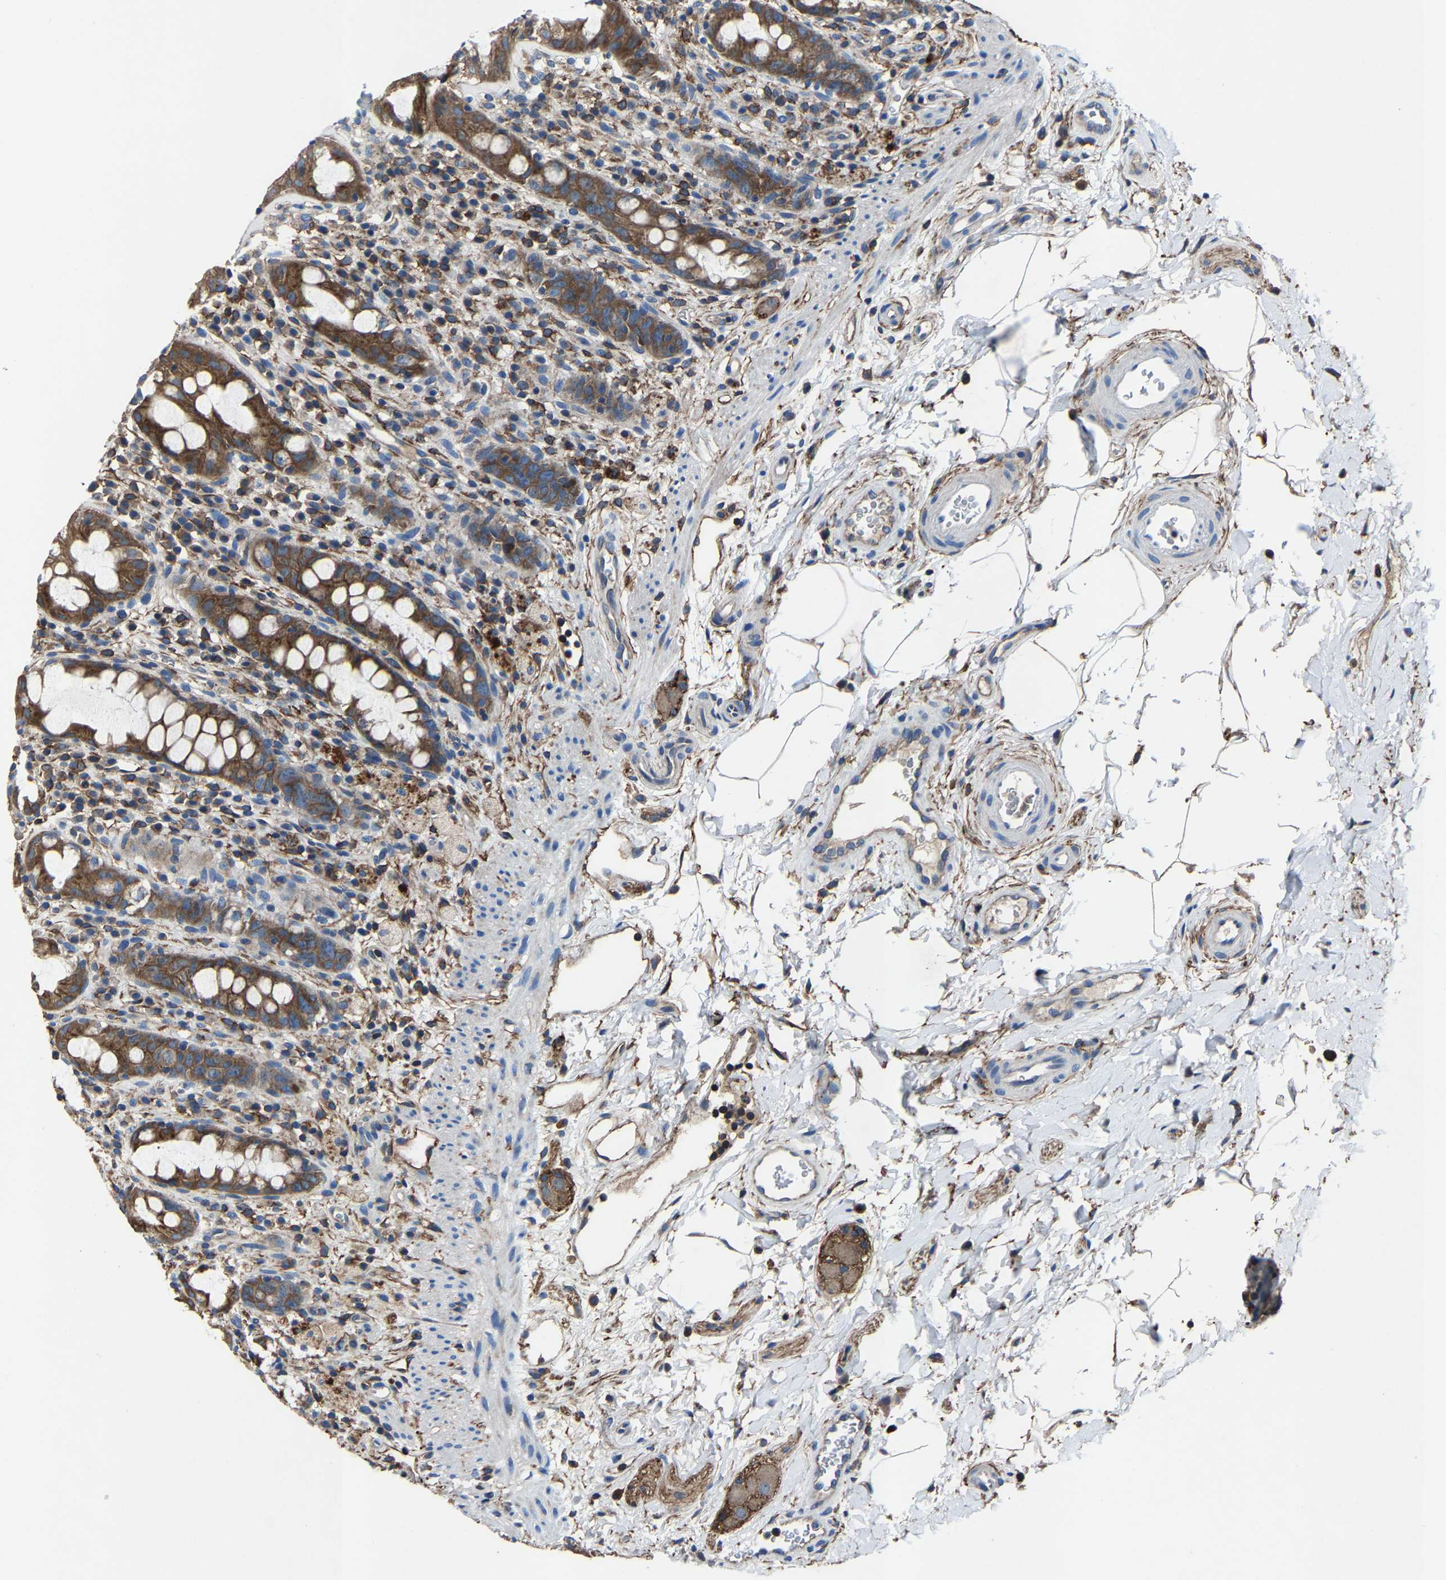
{"staining": {"intensity": "strong", "quantity": ">75%", "location": "cytoplasmic/membranous"}, "tissue": "rectum", "cell_type": "Glandular cells", "image_type": "normal", "snomed": [{"axis": "morphology", "description": "Normal tissue, NOS"}, {"axis": "topography", "description": "Rectum"}], "caption": "DAB immunohistochemical staining of normal human rectum shows strong cytoplasmic/membranous protein positivity in approximately >75% of glandular cells.", "gene": "KIAA1958", "patient": {"sex": "male", "age": 44}}